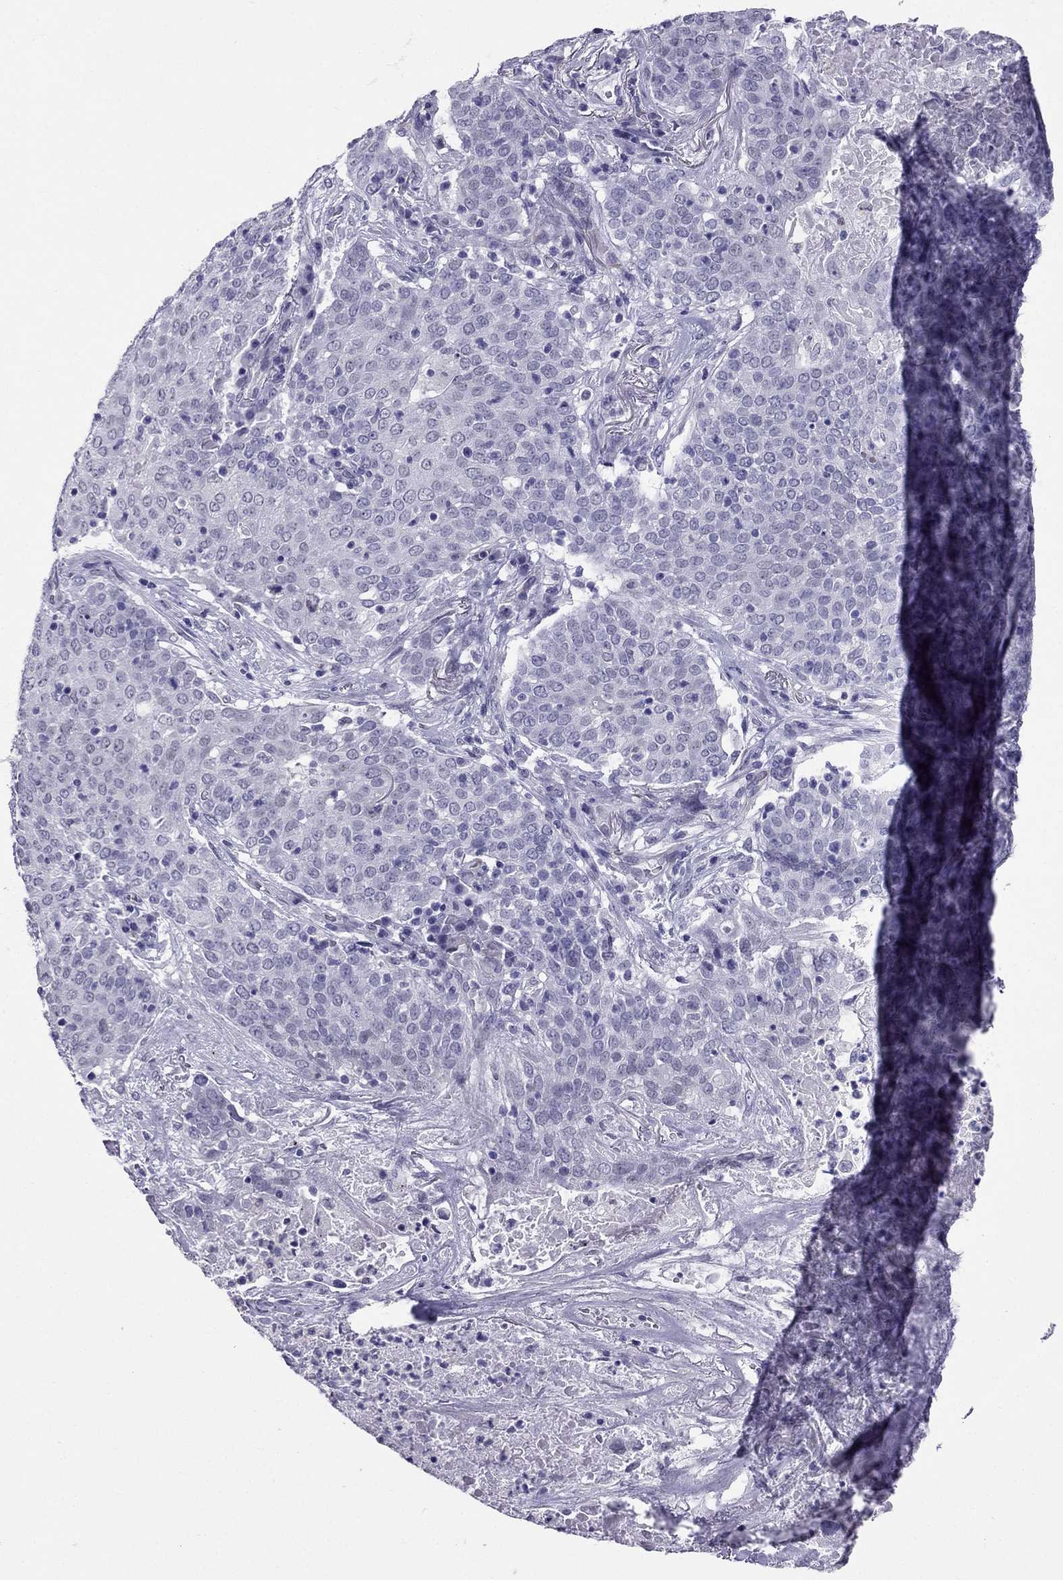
{"staining": {"intensity": "negative", "quantity": "none", "location": "none"}, "tissue": "lung cancer", "cell_type": "Tumor cells", "image_type": "cancer", "snomed": [{"axis": "morphology", "description": "Squamous cell carcinoma, NOS"}, {"axis": "topography", "description": "Lung"}], "caption": "A high-resolution image shows immunohistochemistry (IHC) staining of lung cancer (squamous cell carcinoma), which shows no significant positivity in tumor cells.", "gene": "CROCC2", "patient": {"sex": "male", "age": 82}}